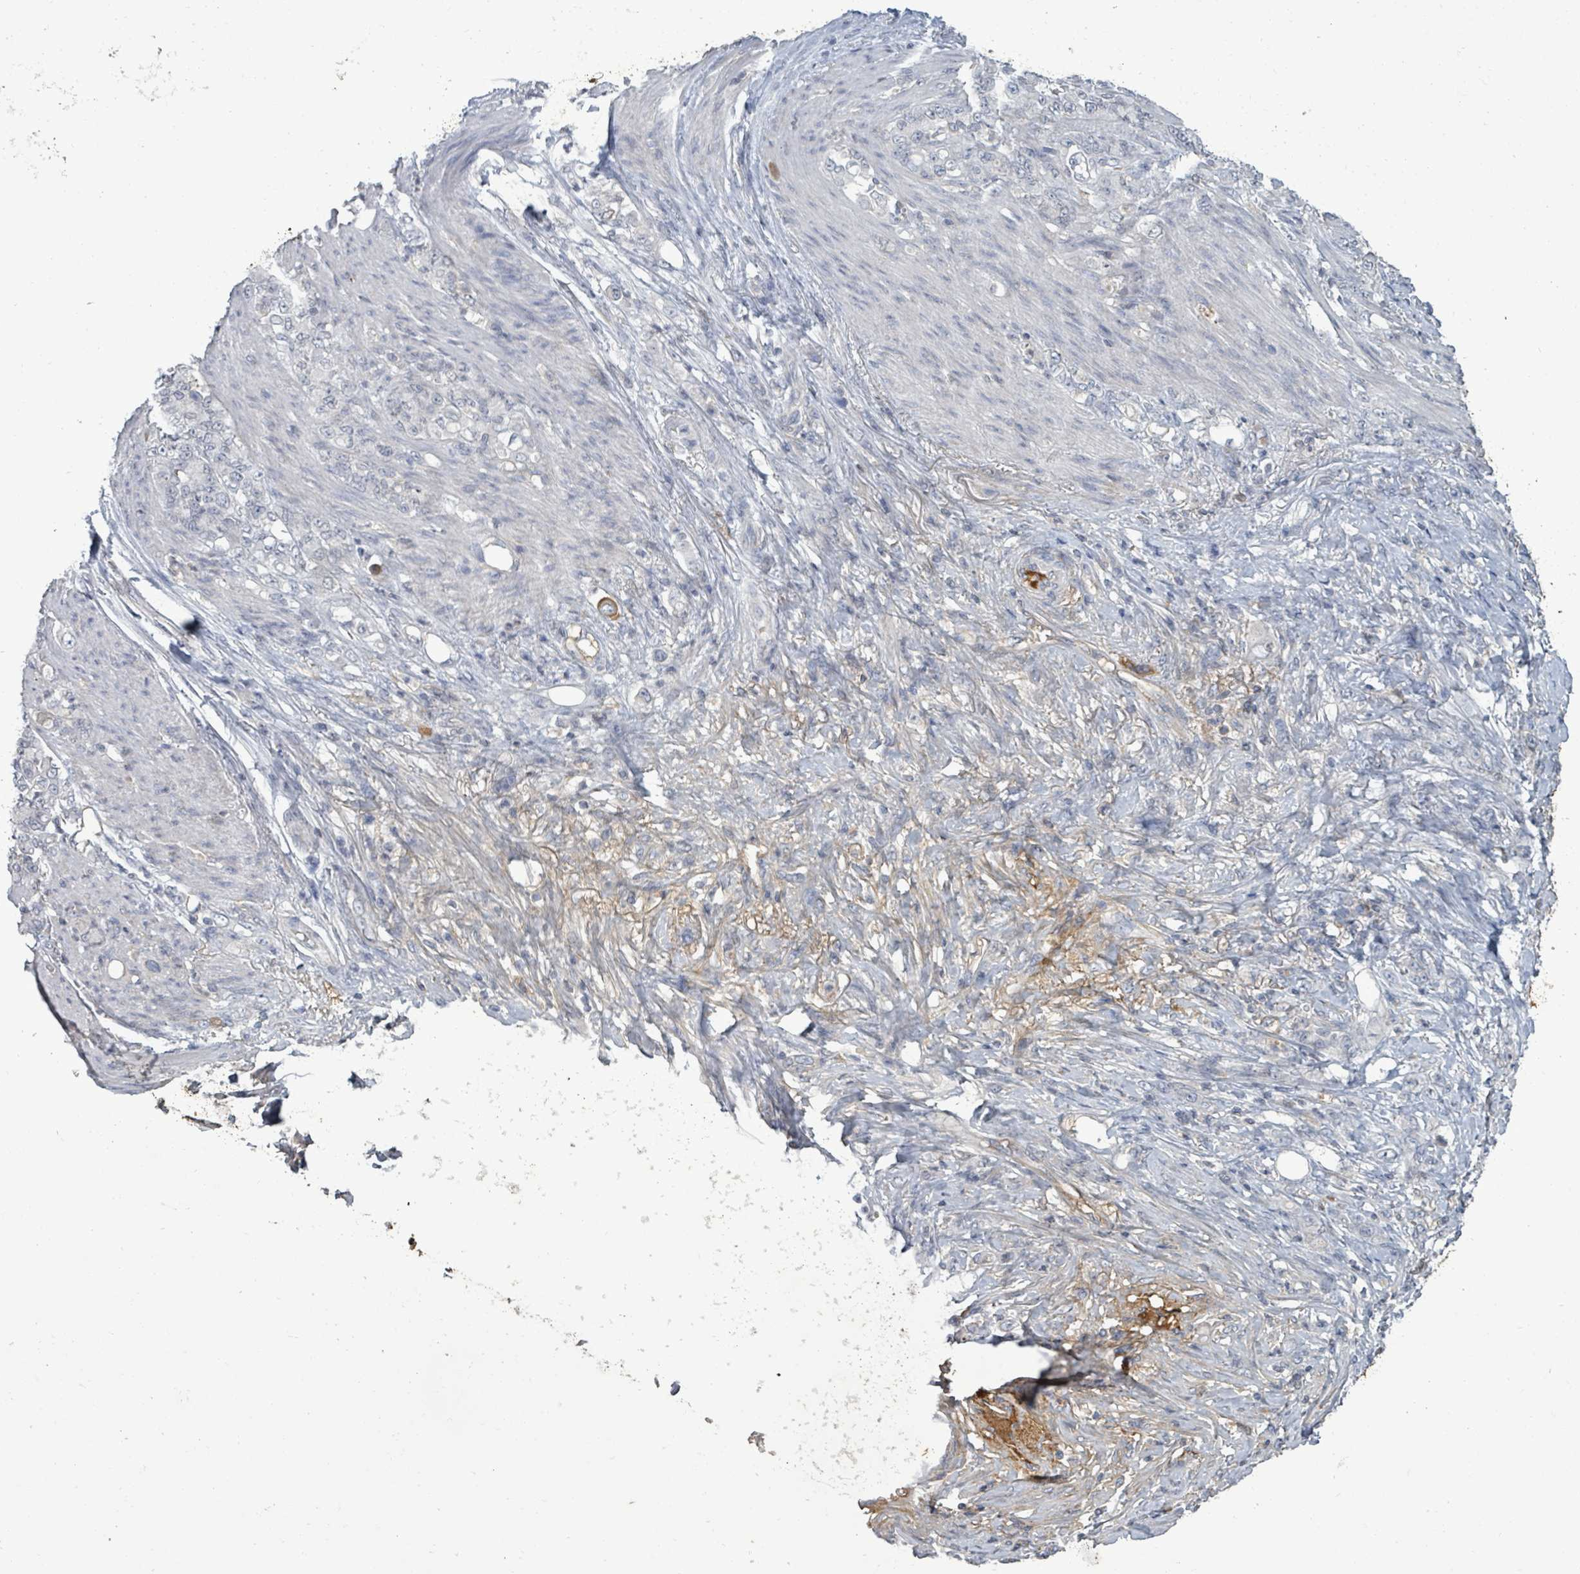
{"staining": {"intensity": "negative", "quantity": "none", "location": "none"}, "tissue": "stomach cancer", "cell_type": "Tumor cells", "image_type": "cancer", "snomed": [{"axis": "morphology", "description": "Adenocarcinoma, NOS"}, {"axis": "topography", "description": "Stomach"}], "caption": "High power microscopy photomicrograph of an IHC micrograph of stomach cancer, revealing no significant positivity in tumor cells.", "gene": "GRM8", "patient": {"sex": "female", "age": 79}}